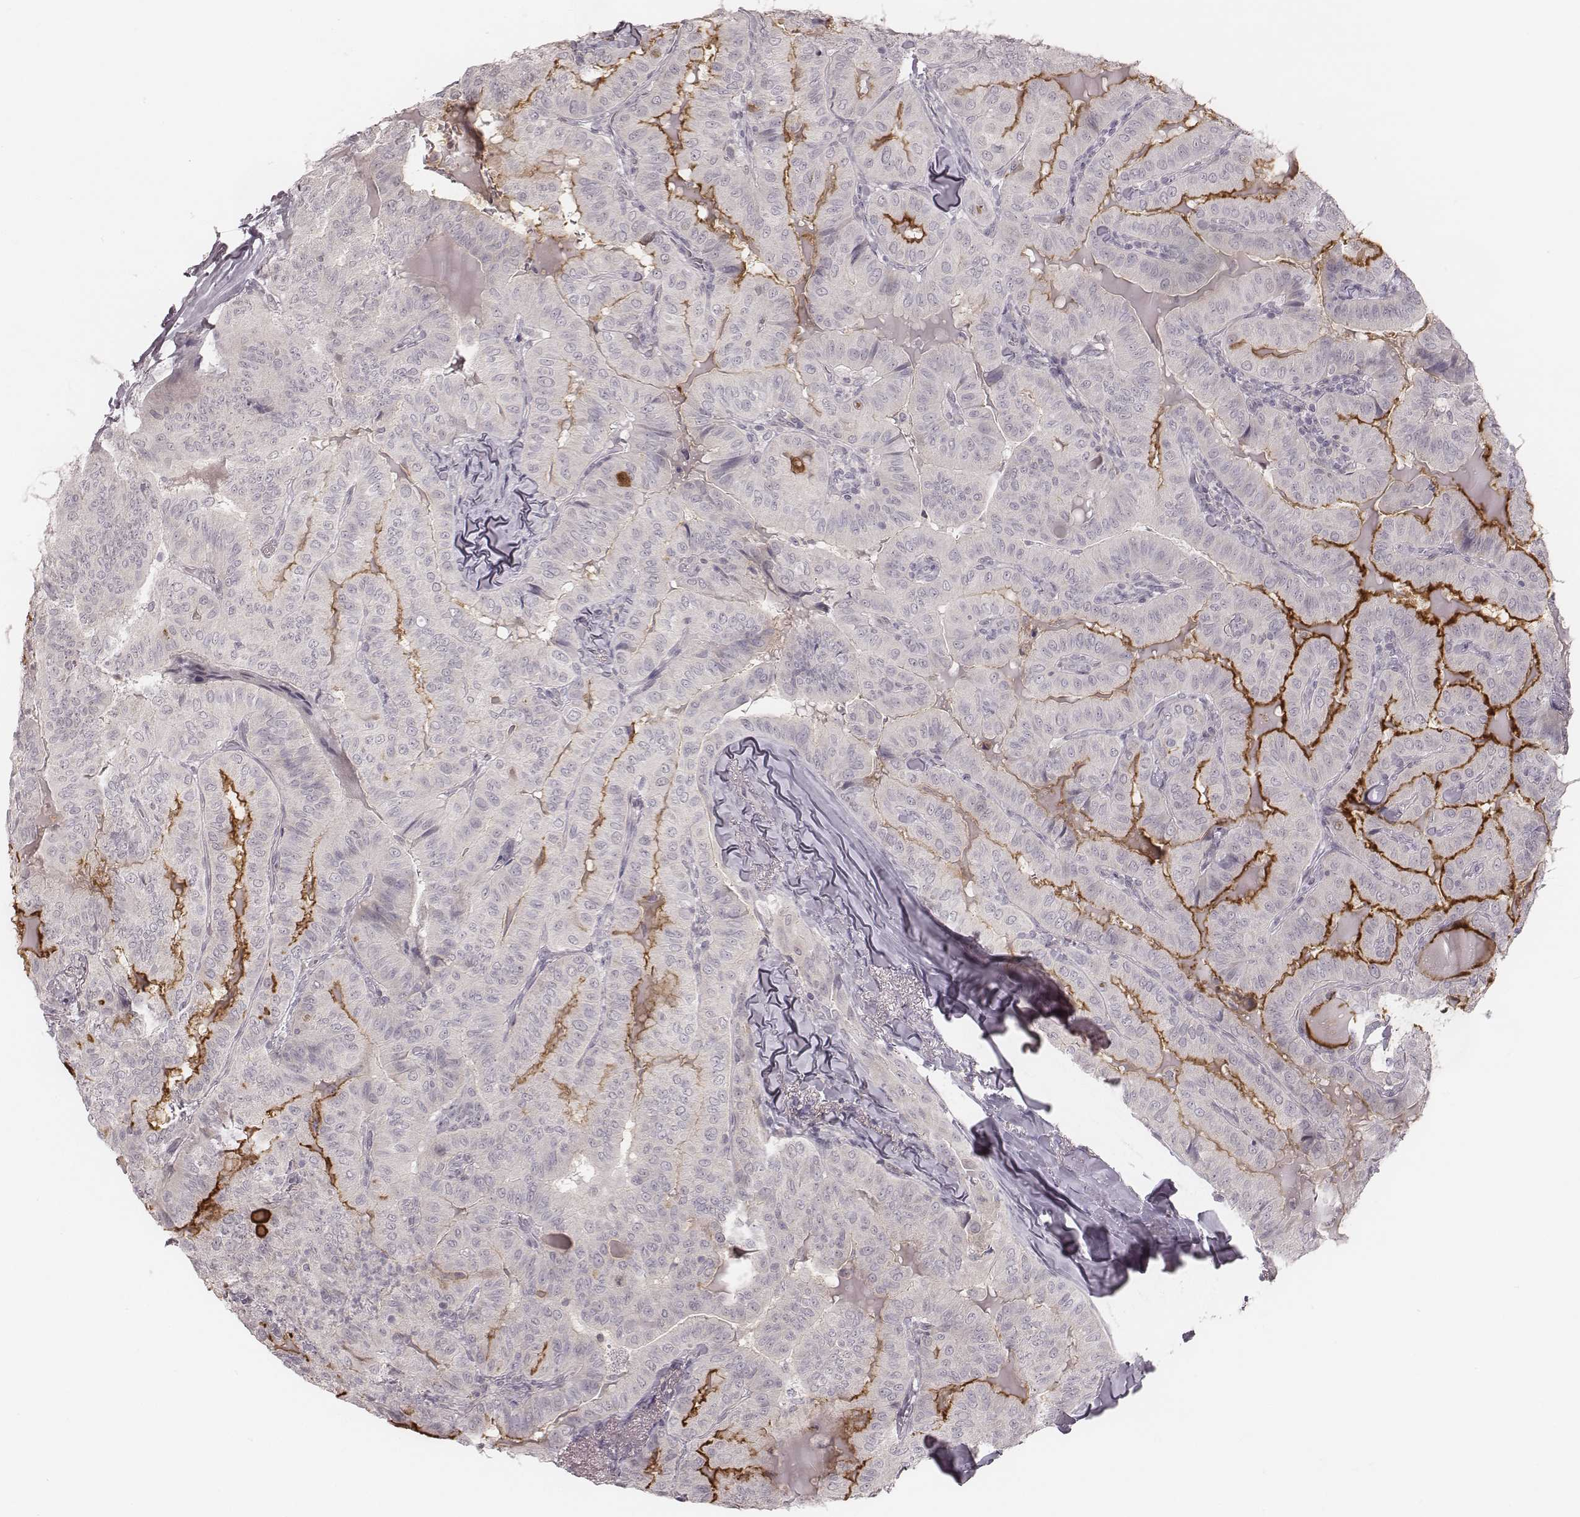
{"staining": {"intensity": "negative", "quantity": "none", "location": "none"}, "tissue": "thyroid cancer", "cell_type": "Tumor cells", "image_type": "cancer", "snomed": [{"axis": "morphology", "description": "Papillary adenocarcinoma, NOS"}, {"axis": "topography", "description": "Thyroid gland"}], "caption": "This is an immunohistochemistry (IHC) histopathology image of human thyroid cancer (papillary adenocarcinoma). There is no positivity in tumor cells.", "gene": "ACACB", "patient": {"sex": "female", "age": 68}}